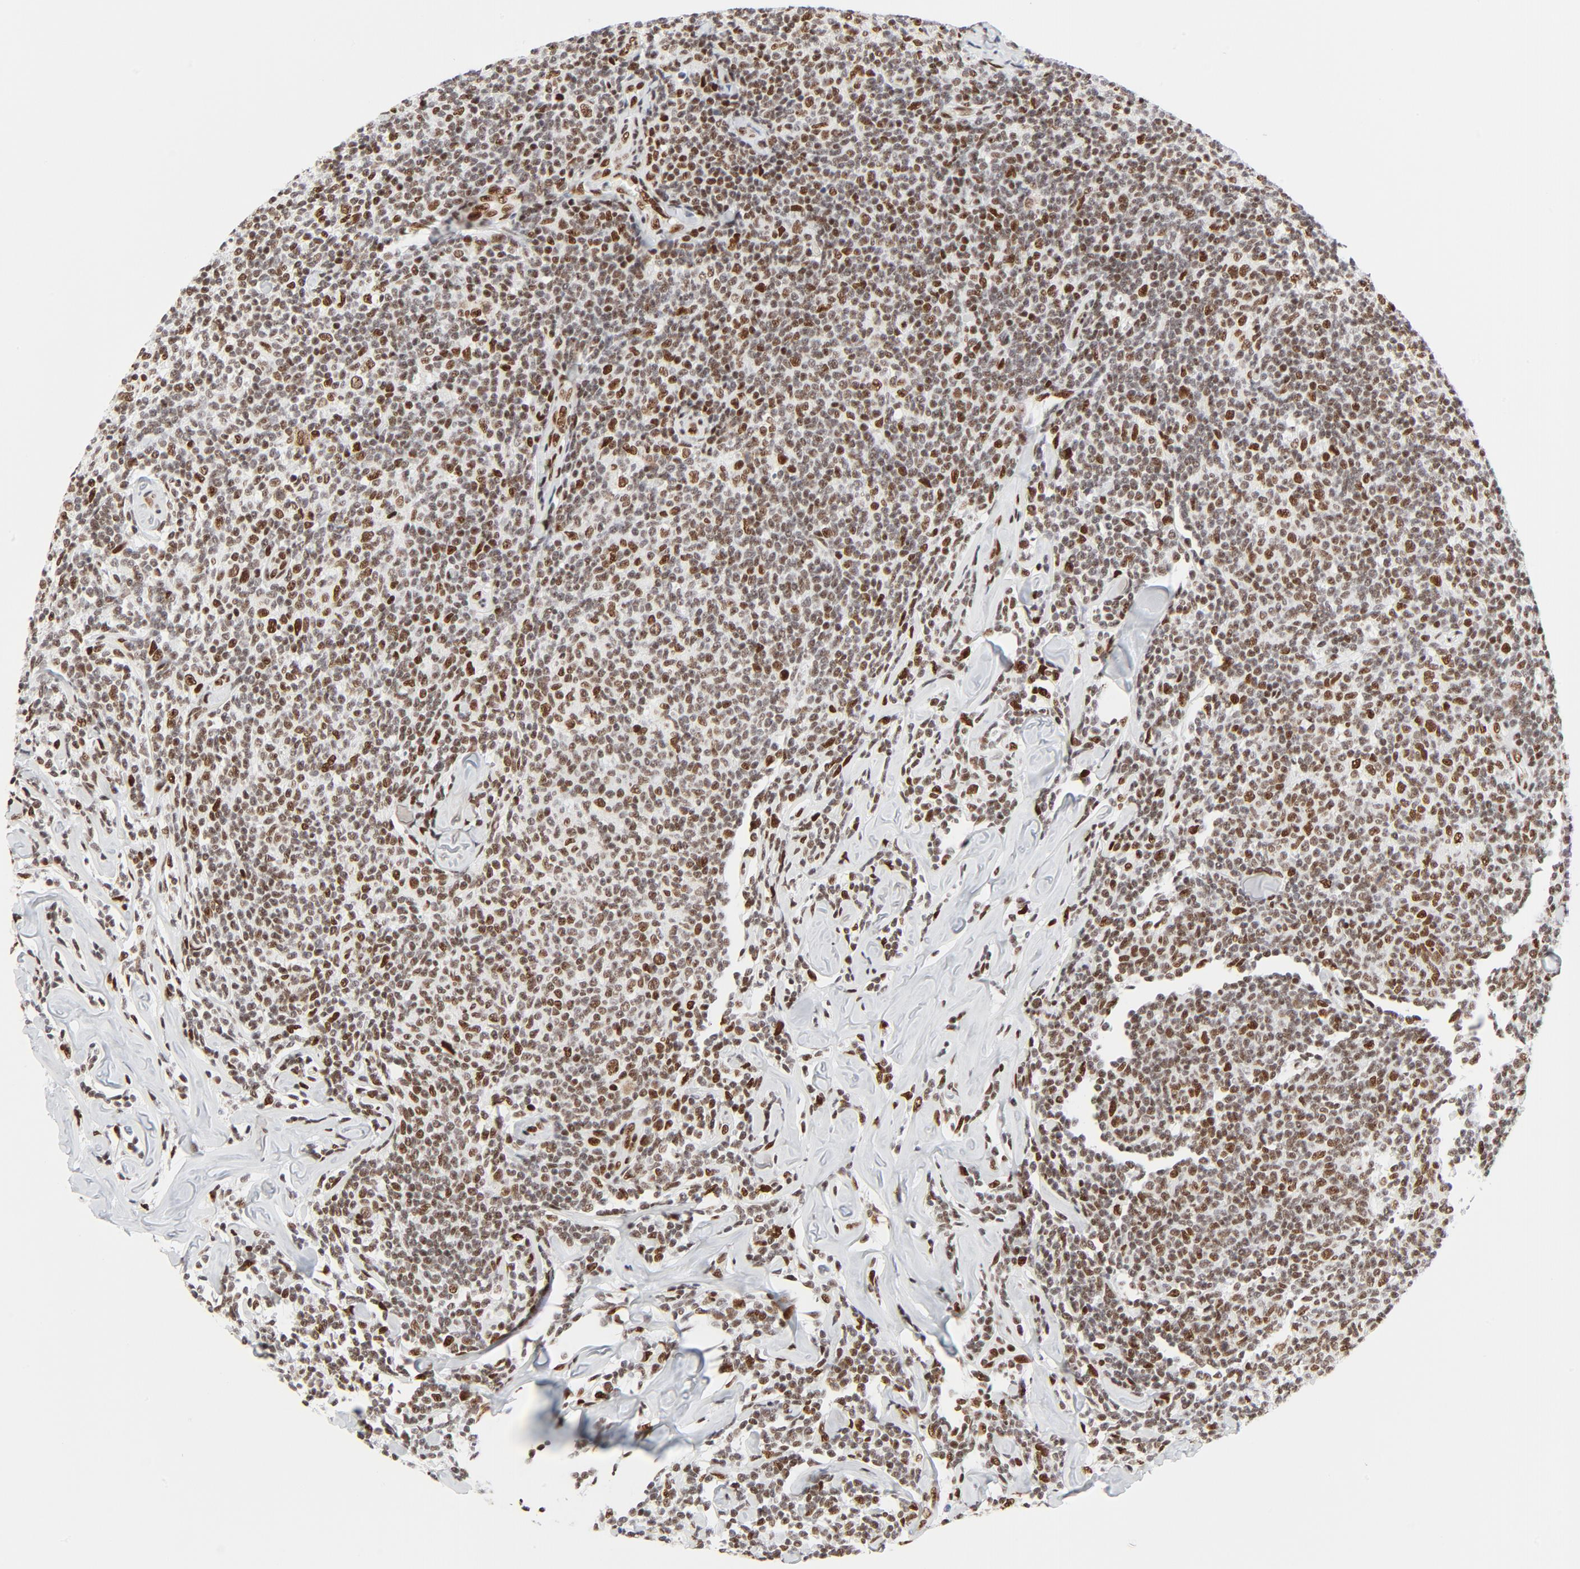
{"staining": {"intensity": "moderate", "quantity": ">75%", "location": "nuclear"}, "tissue": "lymphoma", "cell_type": "Tumor cells", "image_type": "cancer", "snomed": [{"axis": "morphology", "description": "Malignant lymphoma, non-Hodgkin's type, Low grade"}, {"axis": "topography", "description": "Lymph node"}], "caption": "This micrograph exhibits IHC staining of human lymphoma, with medium moderate nuclear expression in about >75% of tumor cells.", "gene": "GTF2H1", "patient": {"sex": "female", "age": 56}}